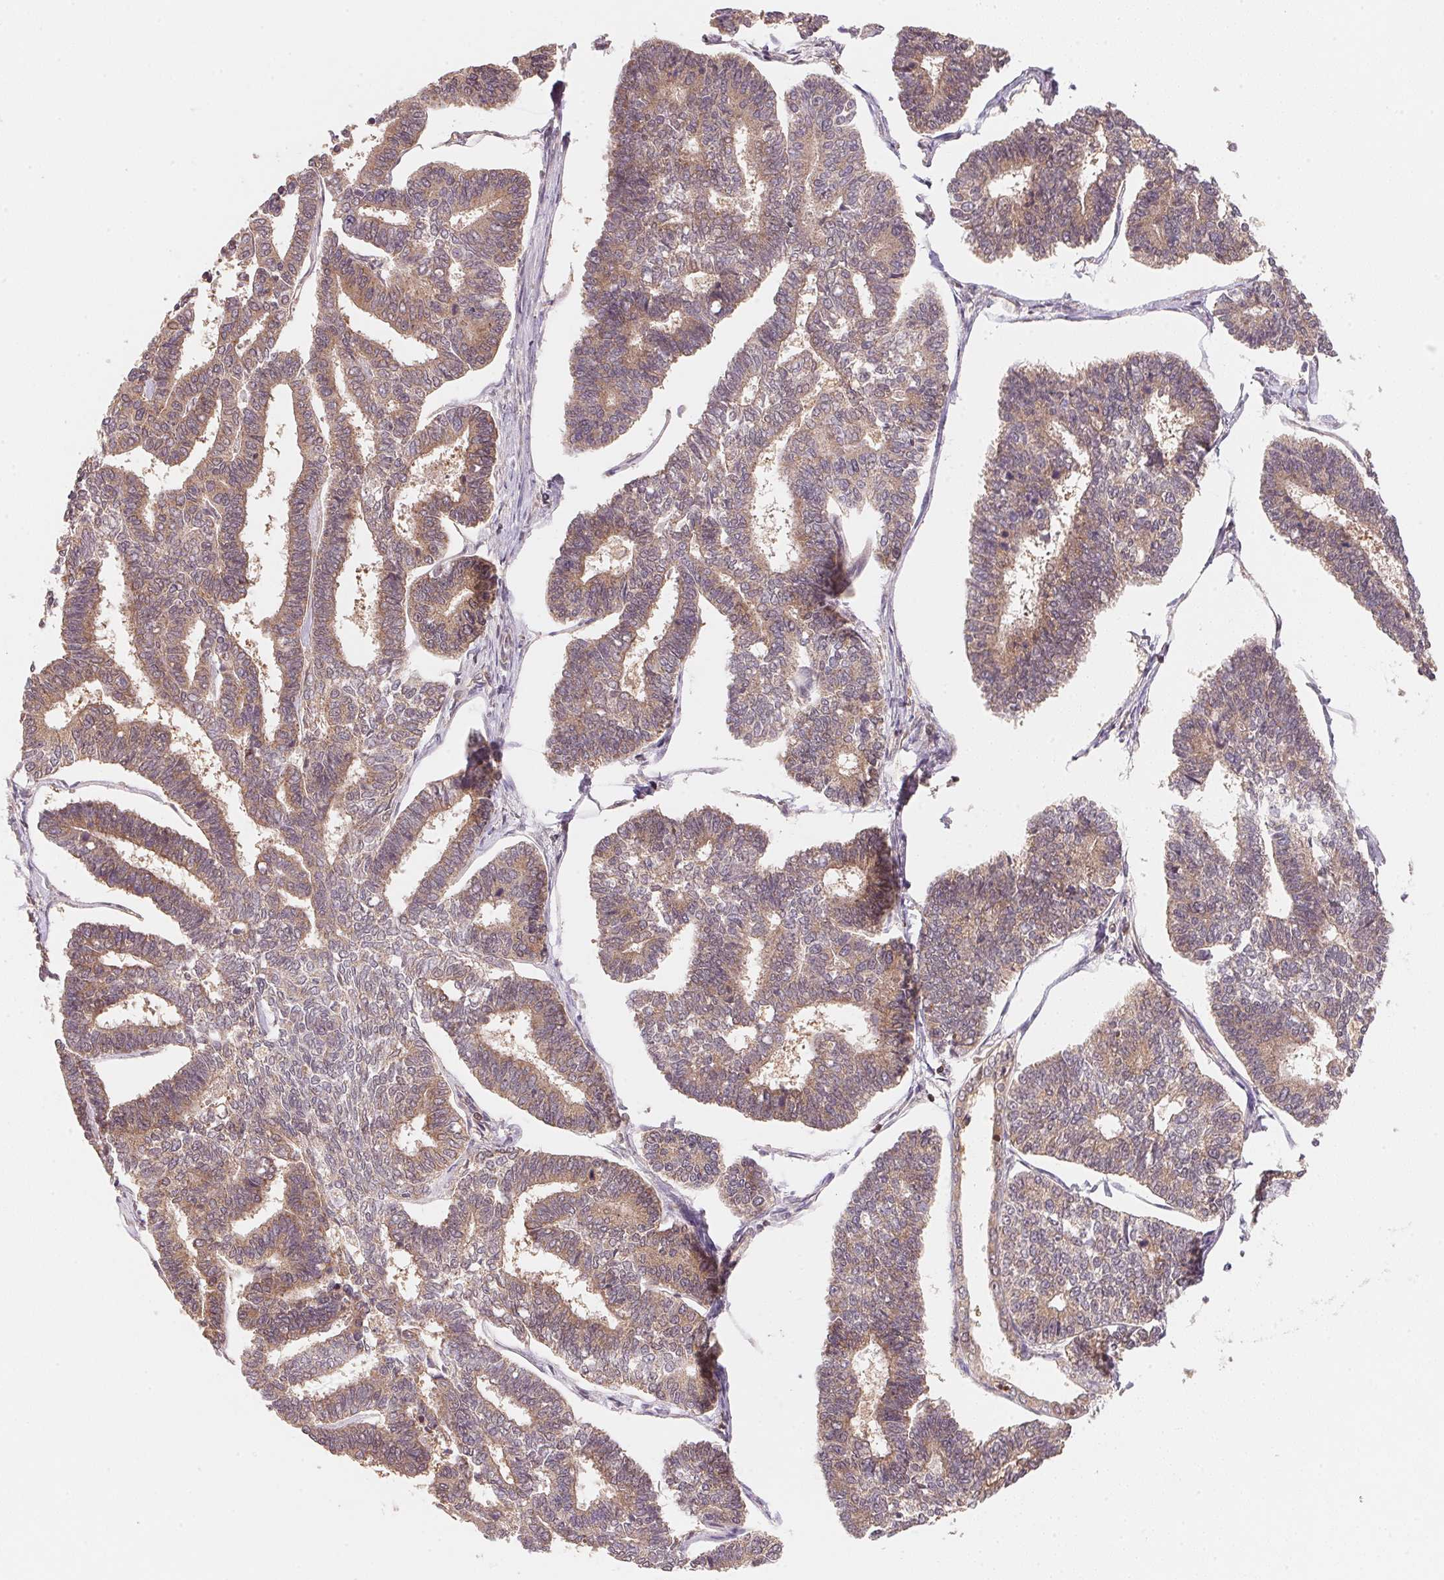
{"staining": {"intensity": "weak", "quantity": "25%-75%", "location": "cytoplasmic/membranous"}, "tissue": "endometrial cancer", "cell_type": "Tumor cells", "image_type": "cancer", "snomed": [{"axis": "morphology", "description": "Adenocarcinoma, NOS"}, {"axis": "topography", "description": "Endometrium"}], "caption": "Endometrial cancer stained for a protein (brown) demonstrates weak cytoplasmic/membranous positive staining in approximately 25%-75% of tumor cells.", "gene": "CCDC102B", "patient": {"sex": "female", "age": 70}}